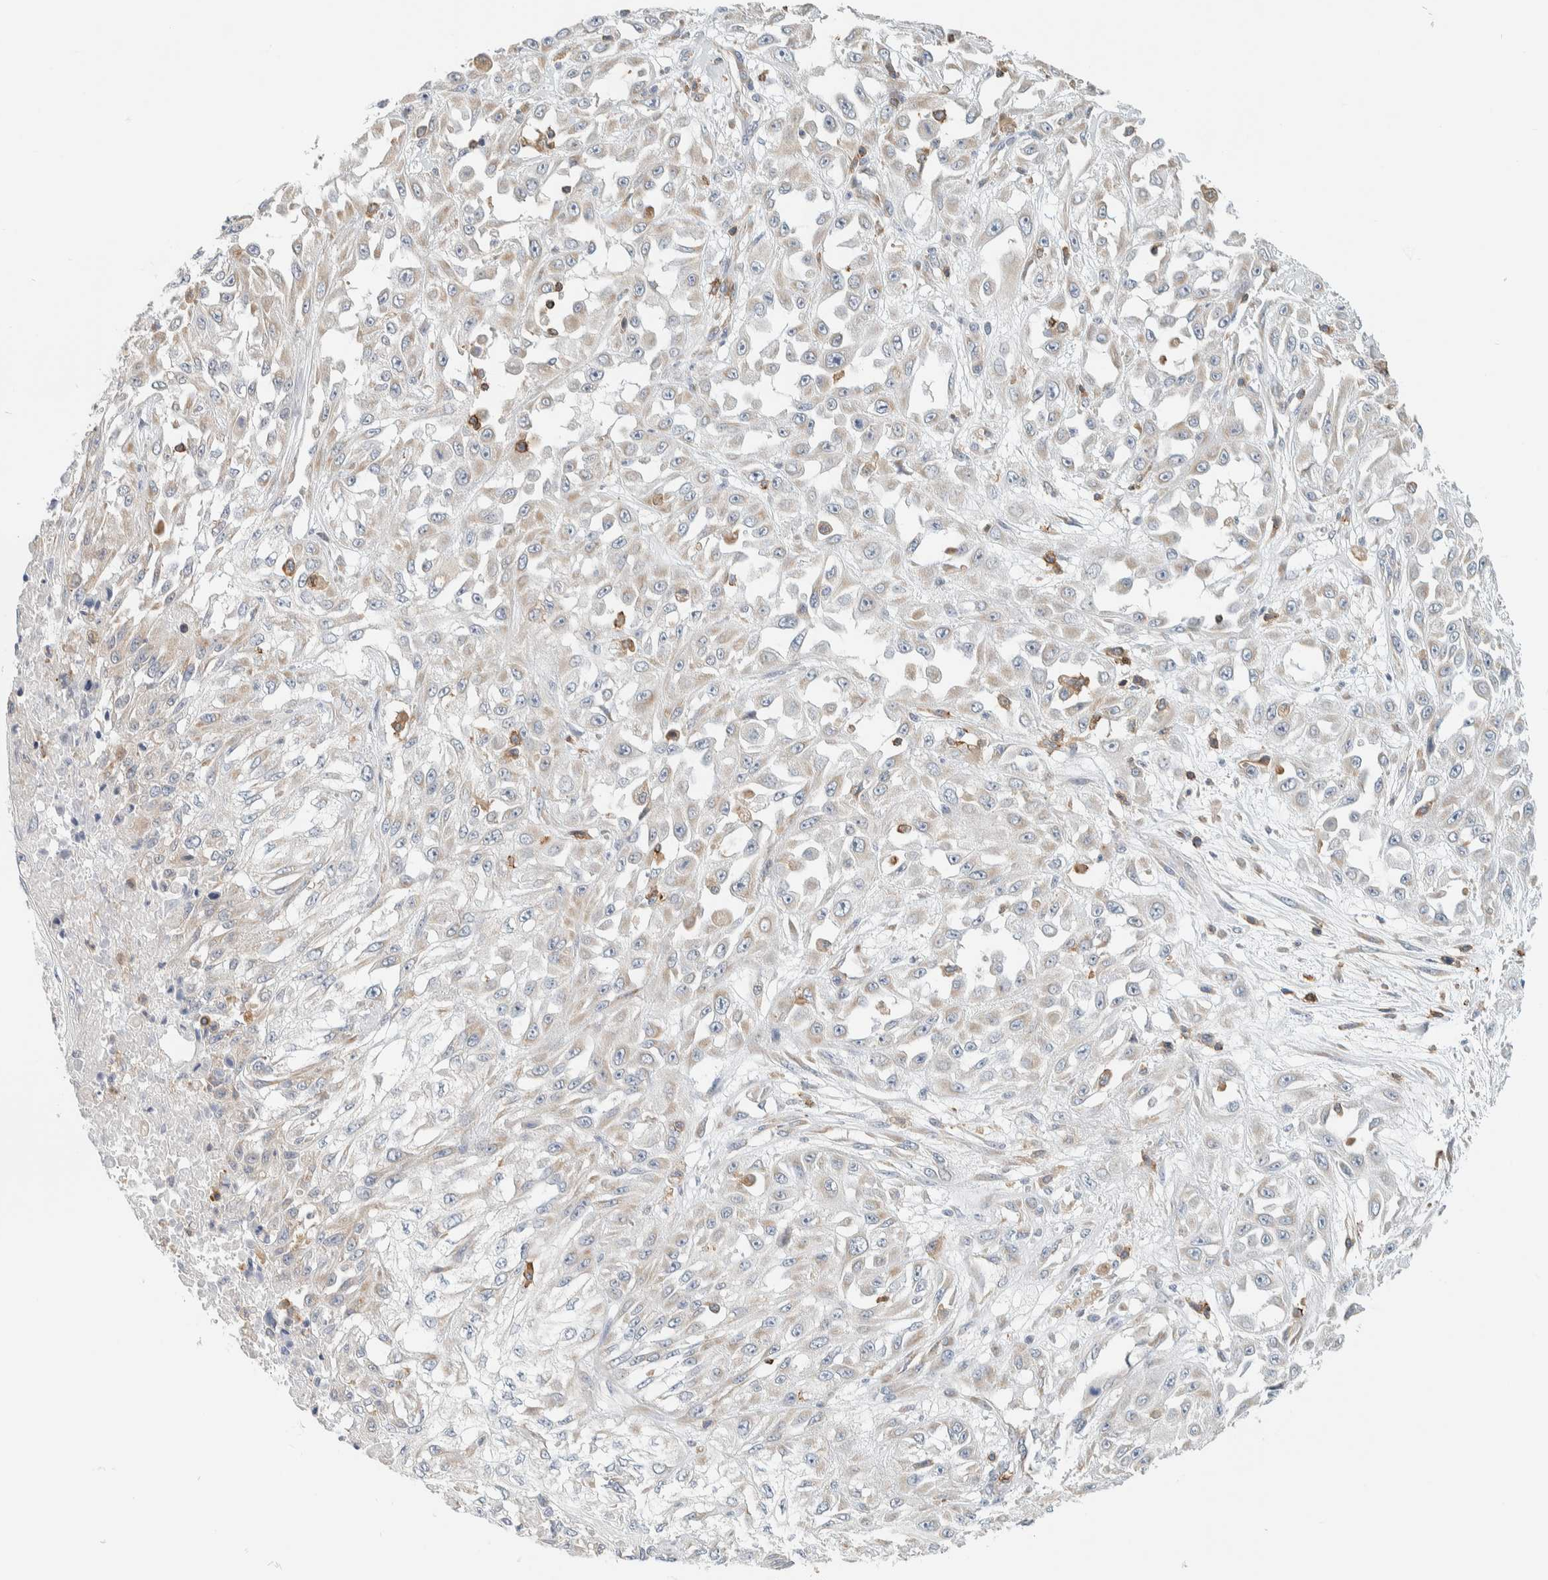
{"staining": {"intensity": "weak", "quantity": "<25%", "location": "cytoplasmic/membranous"}, "tissue": "skin cancer", "cell_type": "Tumor cells", "image_type": "cancer", "snomed": [{"axis": "morphology", "description": "Squamous cell carcinoma, NOS"}, {"axis": "morphology", "description": "Squamous cell carcinoma, metastatic, NOS"}, {"axis": "topography", "description": "Skin"}, {"axis": "topography", "description": "Lymph node"}], "caption": "Tumor cells show no significant expression in metastatic squamous cell carcinoma (skin).", "gene": "CCDC57", "patient": {"sex": "male", "age": 75}}